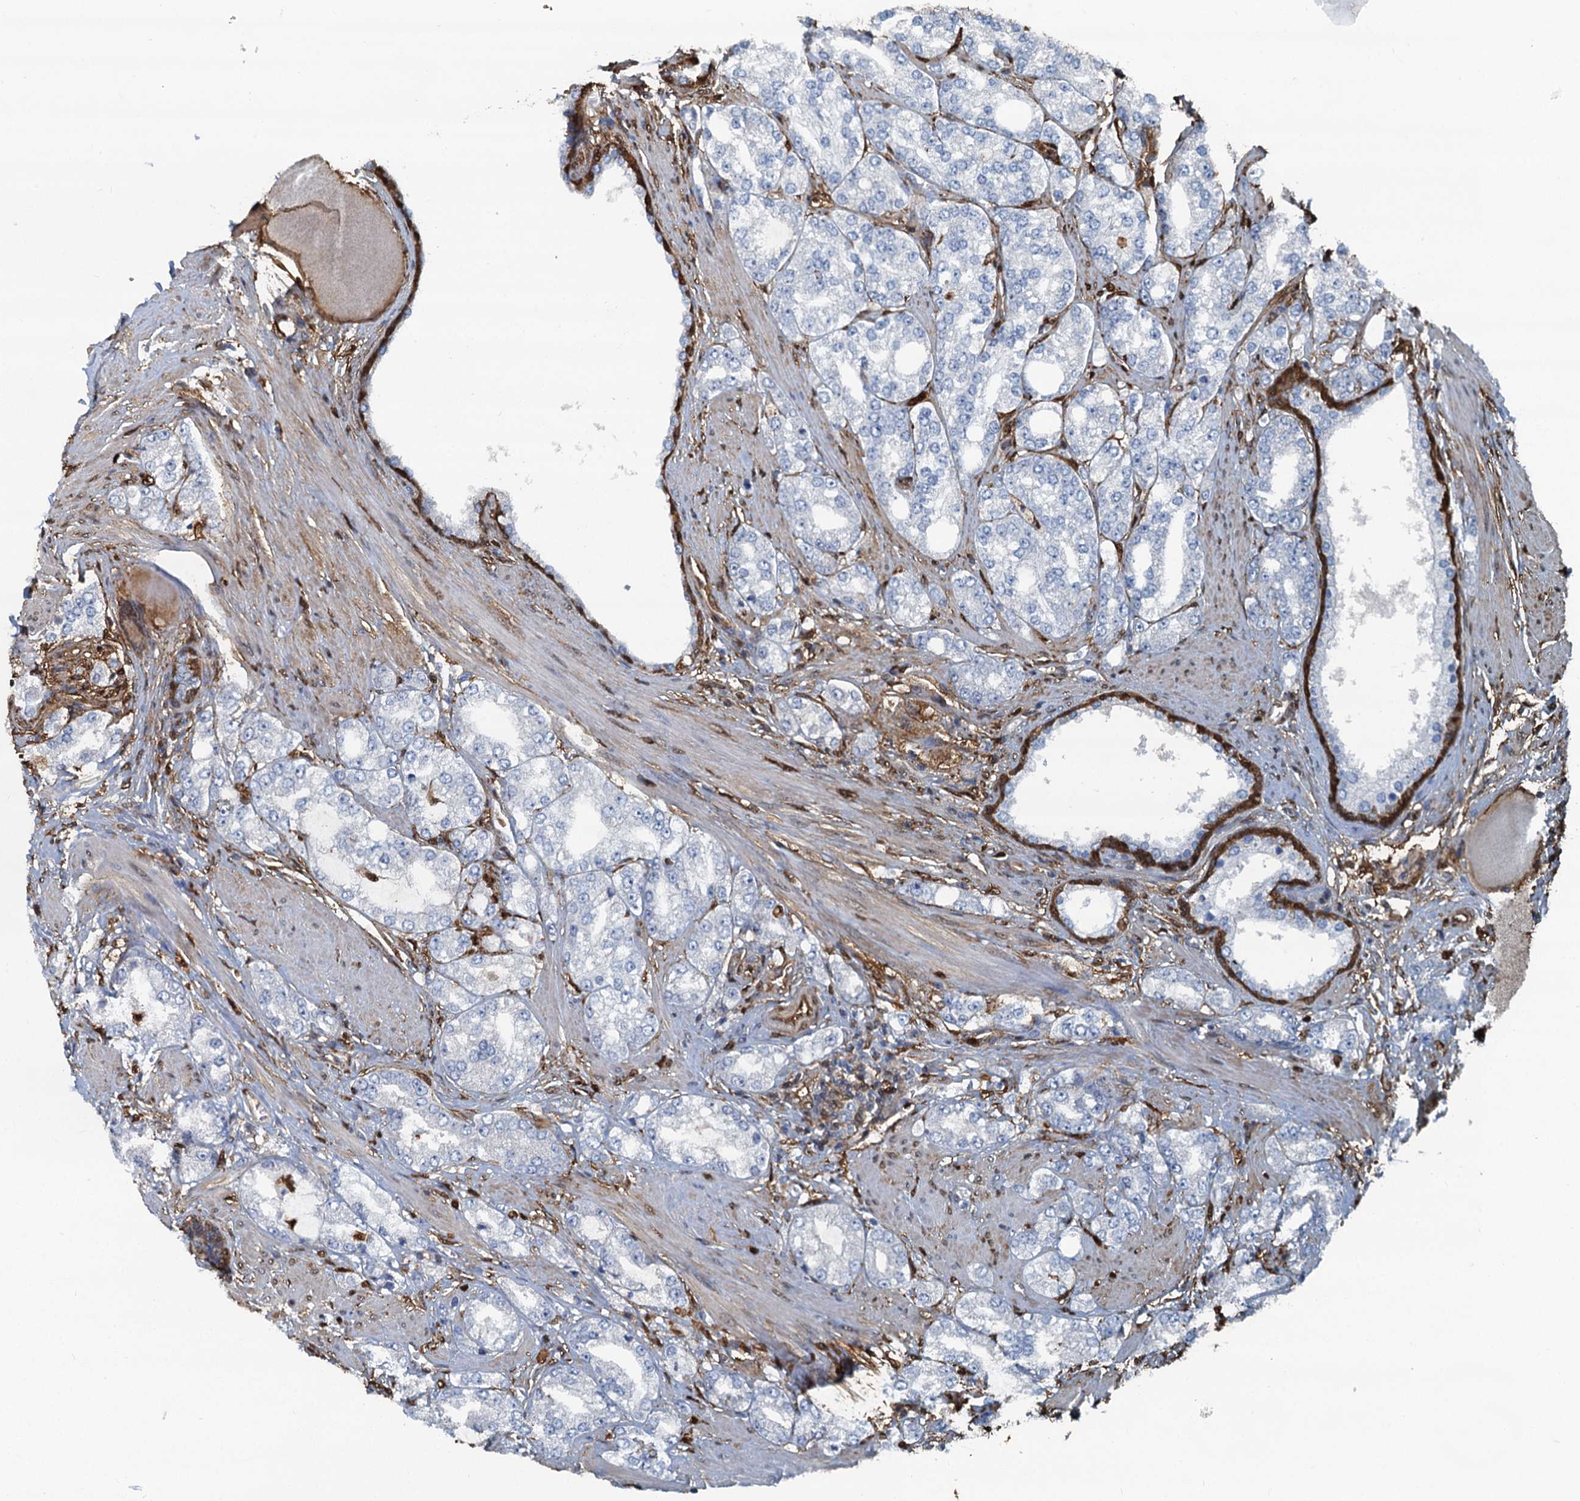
{"staining": {"intensity": "negative", "quantity": "none", "location": "none"}, "tissue": "prostate cancer", "cell_type": "Tumor cells", "image_type": "cancer", "snomed": [{"axis": "morphology", "description": "Adenocarcinoma, High grade"}, {"axis": "topography", "description": "Prostate"}], "caption": "The IHC micrograph has no significant positivity in tumor cells of prostate cancer tissue. Brightfield microscopy of immunohistochemistry stained with DAB (brown) and hematoxylin (blue), captured at high magnification.", "gene": "S100A6", "patient": {"sex": "male", "age": 64}}